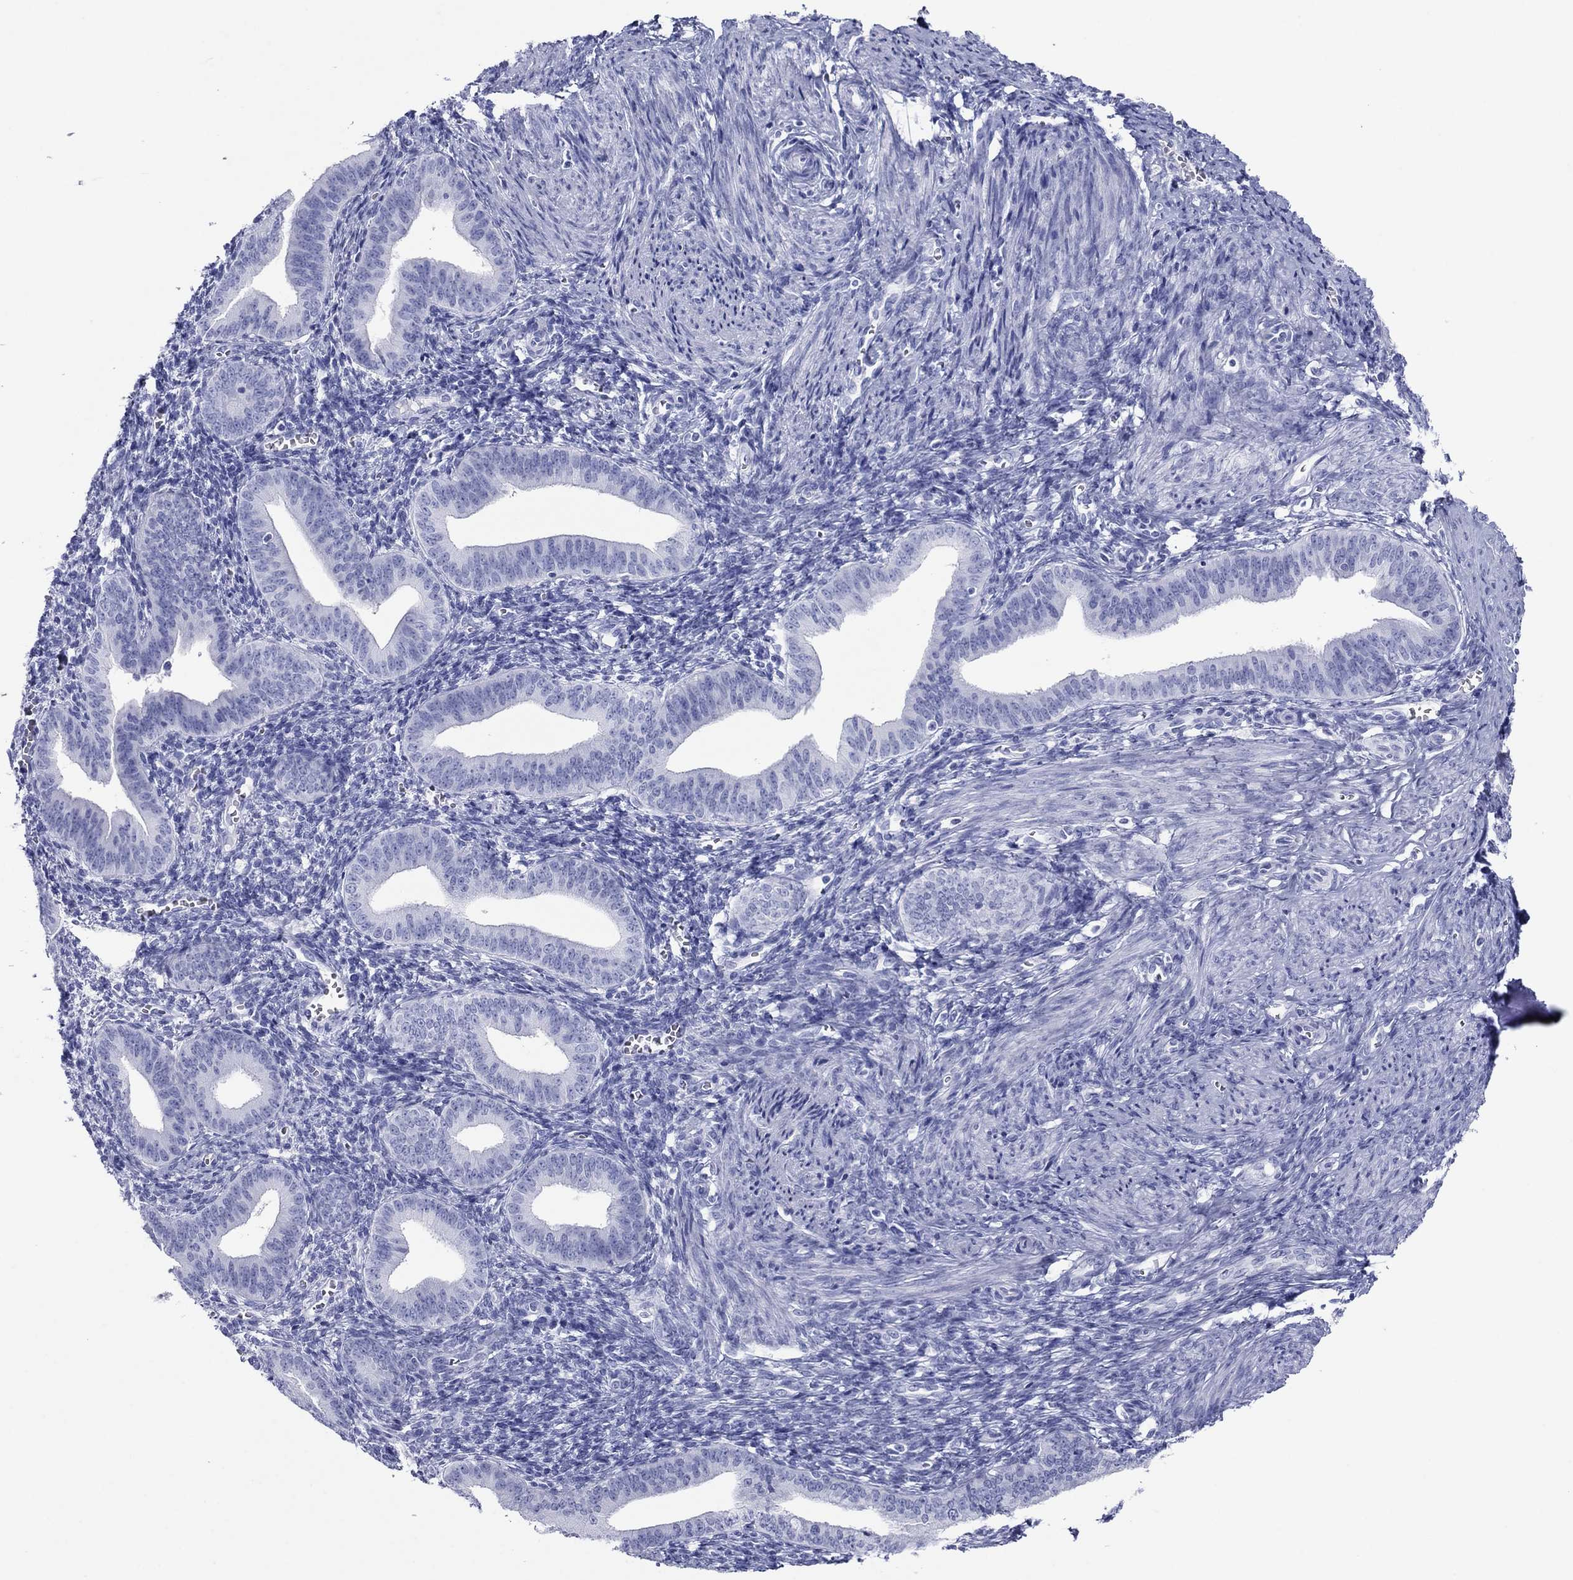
{"staining": {"intensity": "negative", "quantity": "none", "location": "none"}, "tissue": "endometrium", "cell_type": "Cells in endometrial stroma", "image_type": "normal", "snomed": [{"axis": "morphology", "description": "Normal tissue, NOS"}, {"axis": "topography", "description": "Endometrium"}], "caption": "Immunohistochemistry (IHC) of benign human endometrium displays no positivity in cells in endometrial stroma. (DAB (3,3'-diaminobenzidine) IHC with hematoxylin counter stain).", "gene": "ATP4A", "patient": {"sex": "female", "age": 42}}